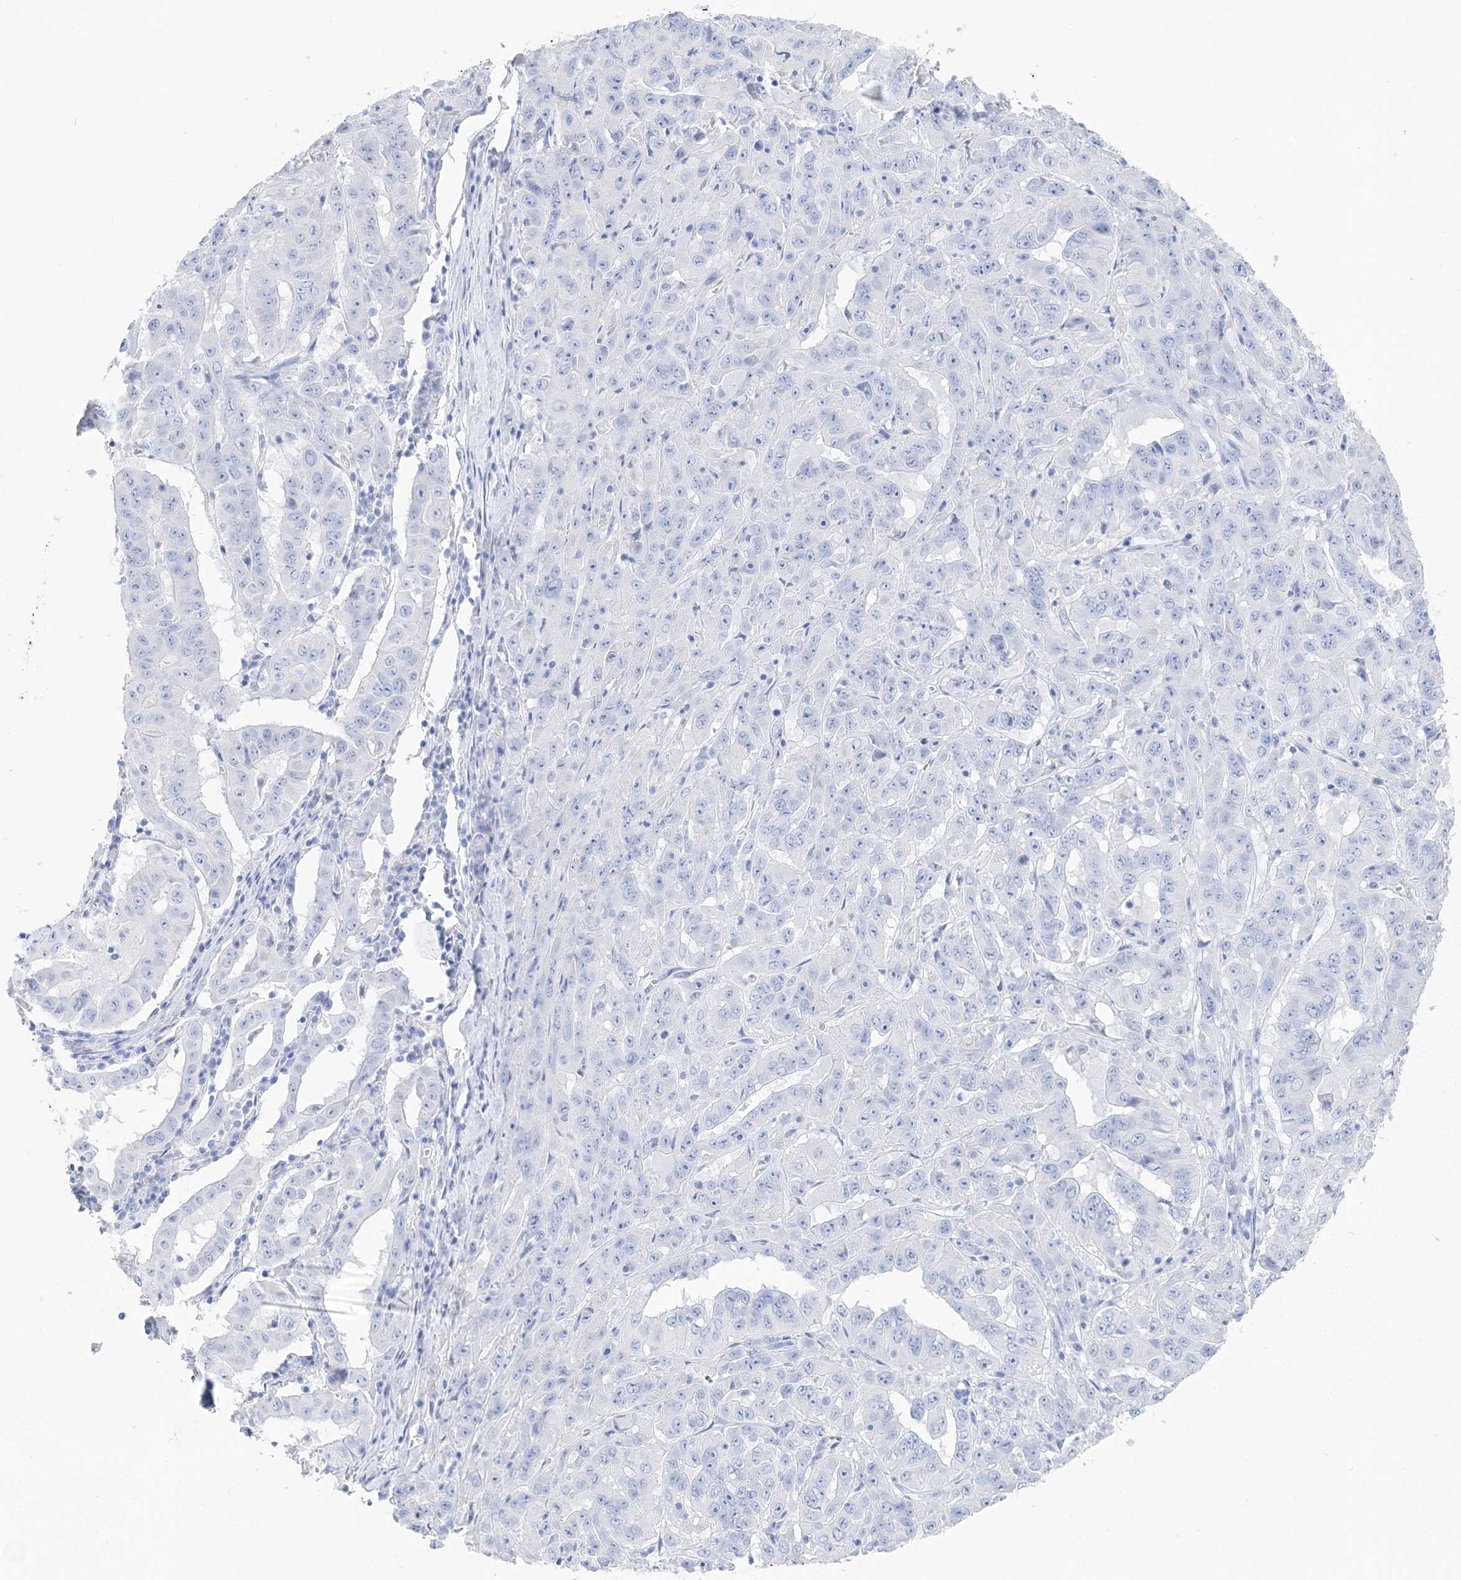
{"staining": {"intensity": "negative", "quantity": "none", "location": "none"}, "tissue": "pancreatic cancer", "cell_type": "Tumor cells", "image_type": "cancer", "snomed": [{"axis": "morphology", "description": "Adenocarcinoma, NOS"}, {"axis": "topography", "description": "Pancreas"}], "caption": "Immunohistochemistry (IHC) image of neoplastic tissue: pancreatic cancer stained with DAB reveals no significant protein positivity in tumor cells.", "gene": "TSPYL6", "patient": {"sex": "male", "age": 63}}